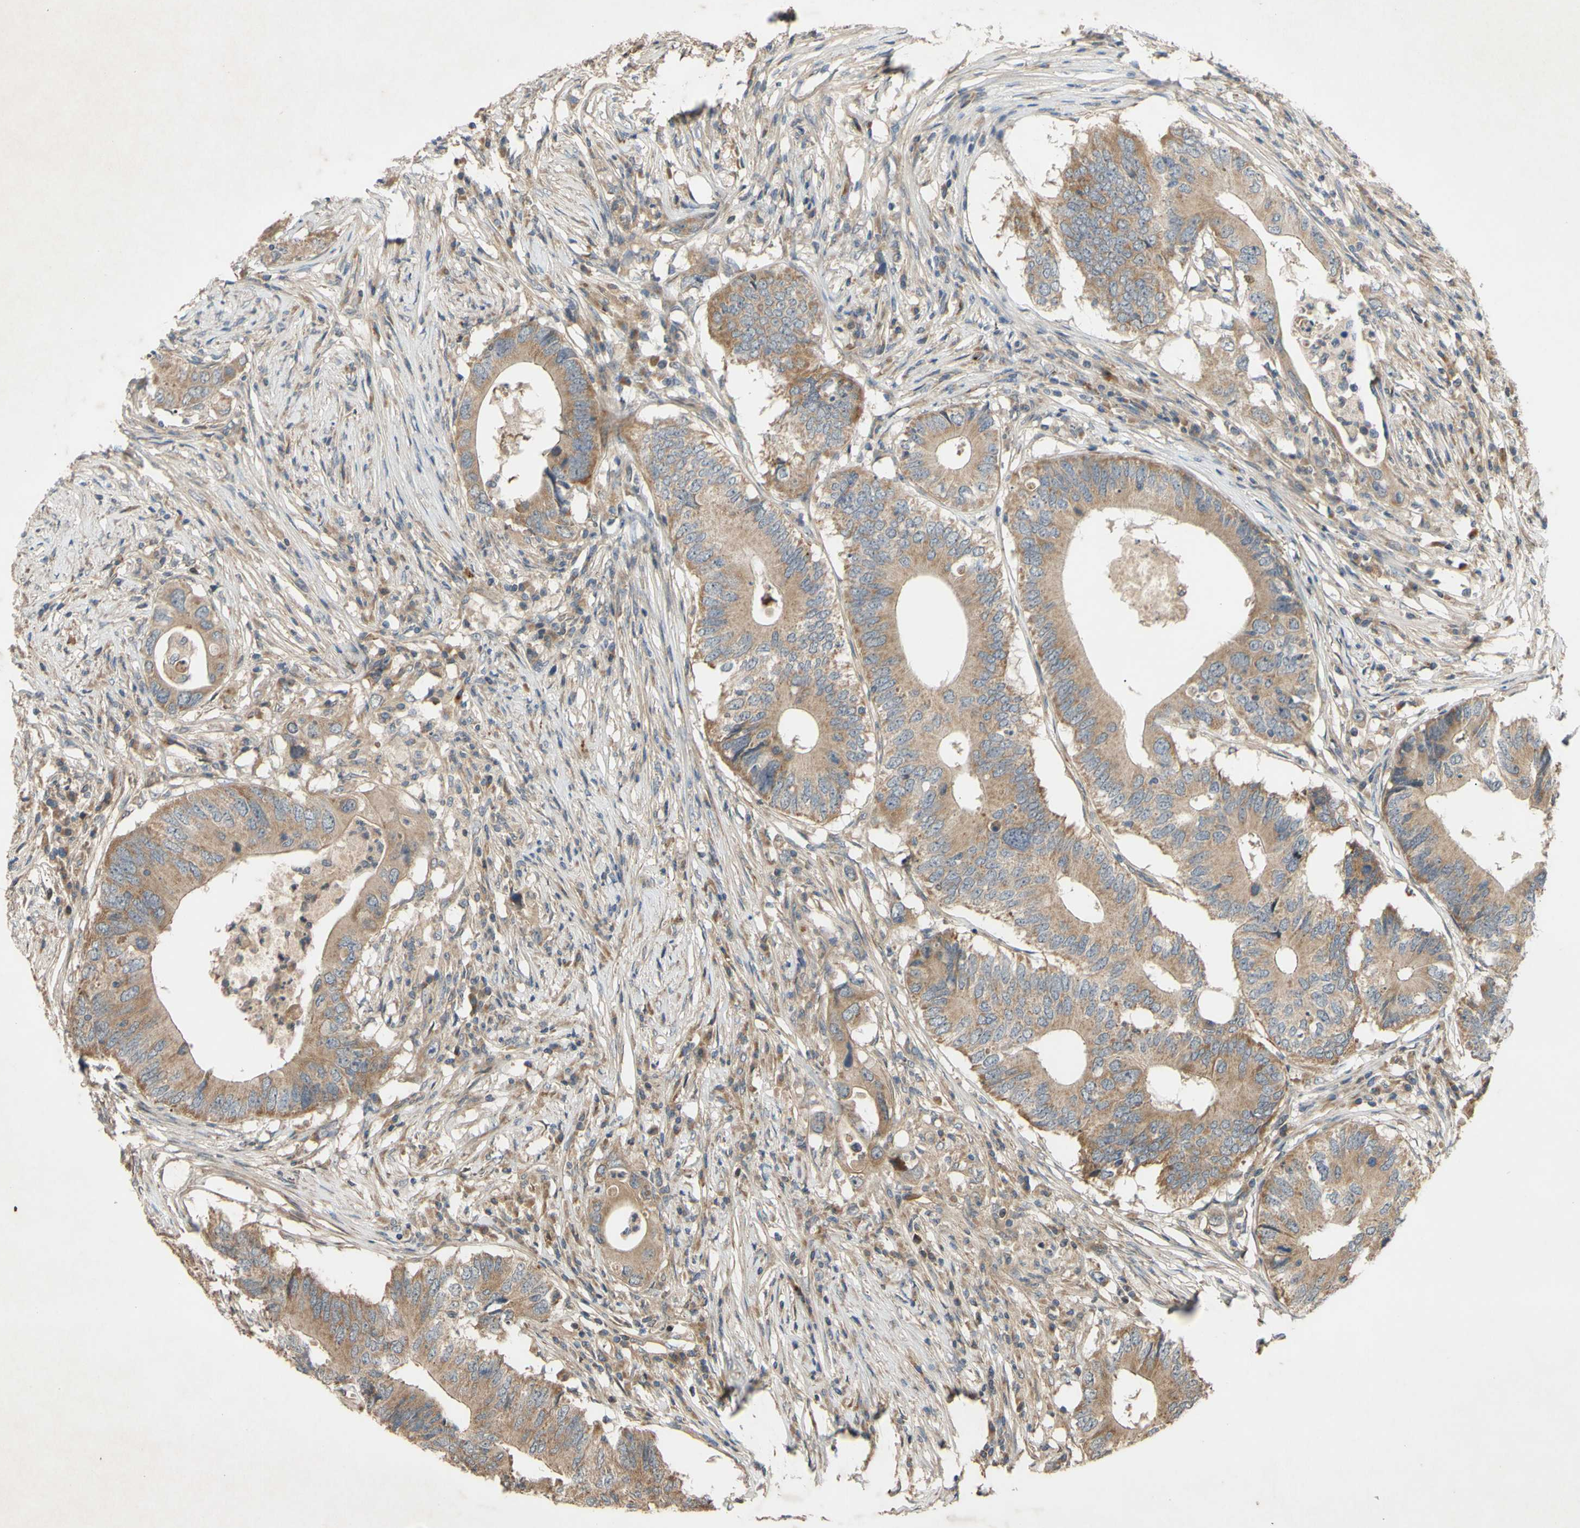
{"staining": {"intensity": "moderate", "quantity": ">75%", "location": "cytoplasmic/membranous"}, "tissue": "colorectal cancer", "cell_type": "Tumor cells", "image_type": "cancer", "snomed": [{"axis": "morphology", "description": "Adenocarcinoma, NOS"}, {"axis": "topography", "description": "Colon"}], "caption": "Human colorectal adenocarcinoma stained with a brown dye displays moderate cytoplasmic/membranous positive staining in about >75% of tumor cells.", "gene": "PARD6A", "patient": {"sex": "male", "age": 71}}